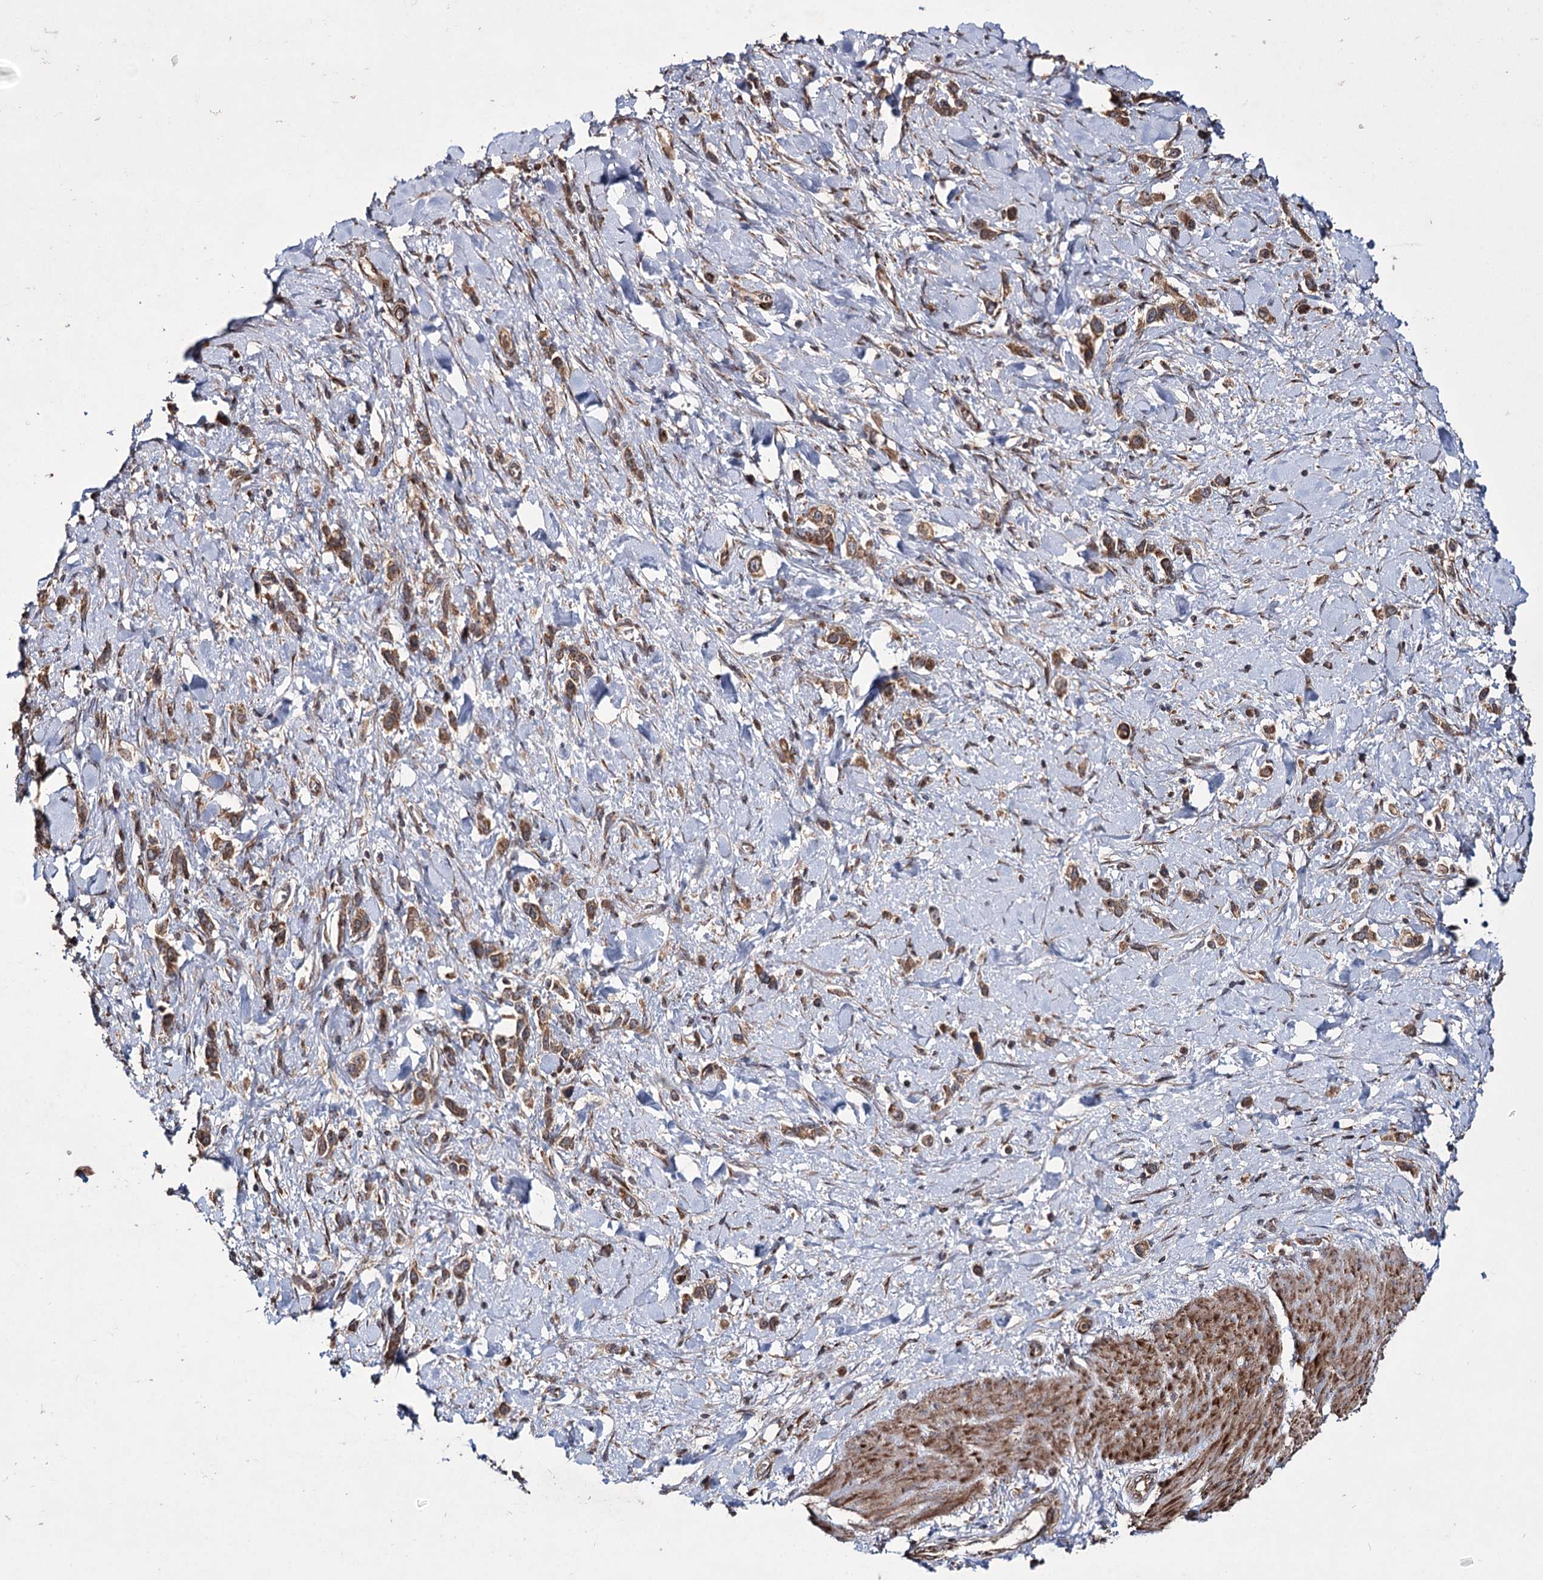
{"staining": {"intensity": "moderate", "quantity": ">75%", "location": "cytoplasmic/membranous"}, "tissue": "stomach cancer", "cell_type": "Tumor cells", "image_type": "cancer", "snomed": [{"axis": "morphology", "description": "Normal tissue, NOS"}, {"axis": "morphology", "description": "Adenocarcinoma, NOS"}, {"axis": "topography", "description": "Stomach, upper"}, {"axis": "topography", "description": "Stomach"}], "caption": "Immunohistochemical staining of human stomach cancer demonstrates medium levels of moderate cytoplasmic/membranous staining in about >75% of tumor cells. (DAB = brown stain, brightfield microscopy at high magnification).", "gene": "HECTD2", "patient": {"sex": "female", "age": 65}}